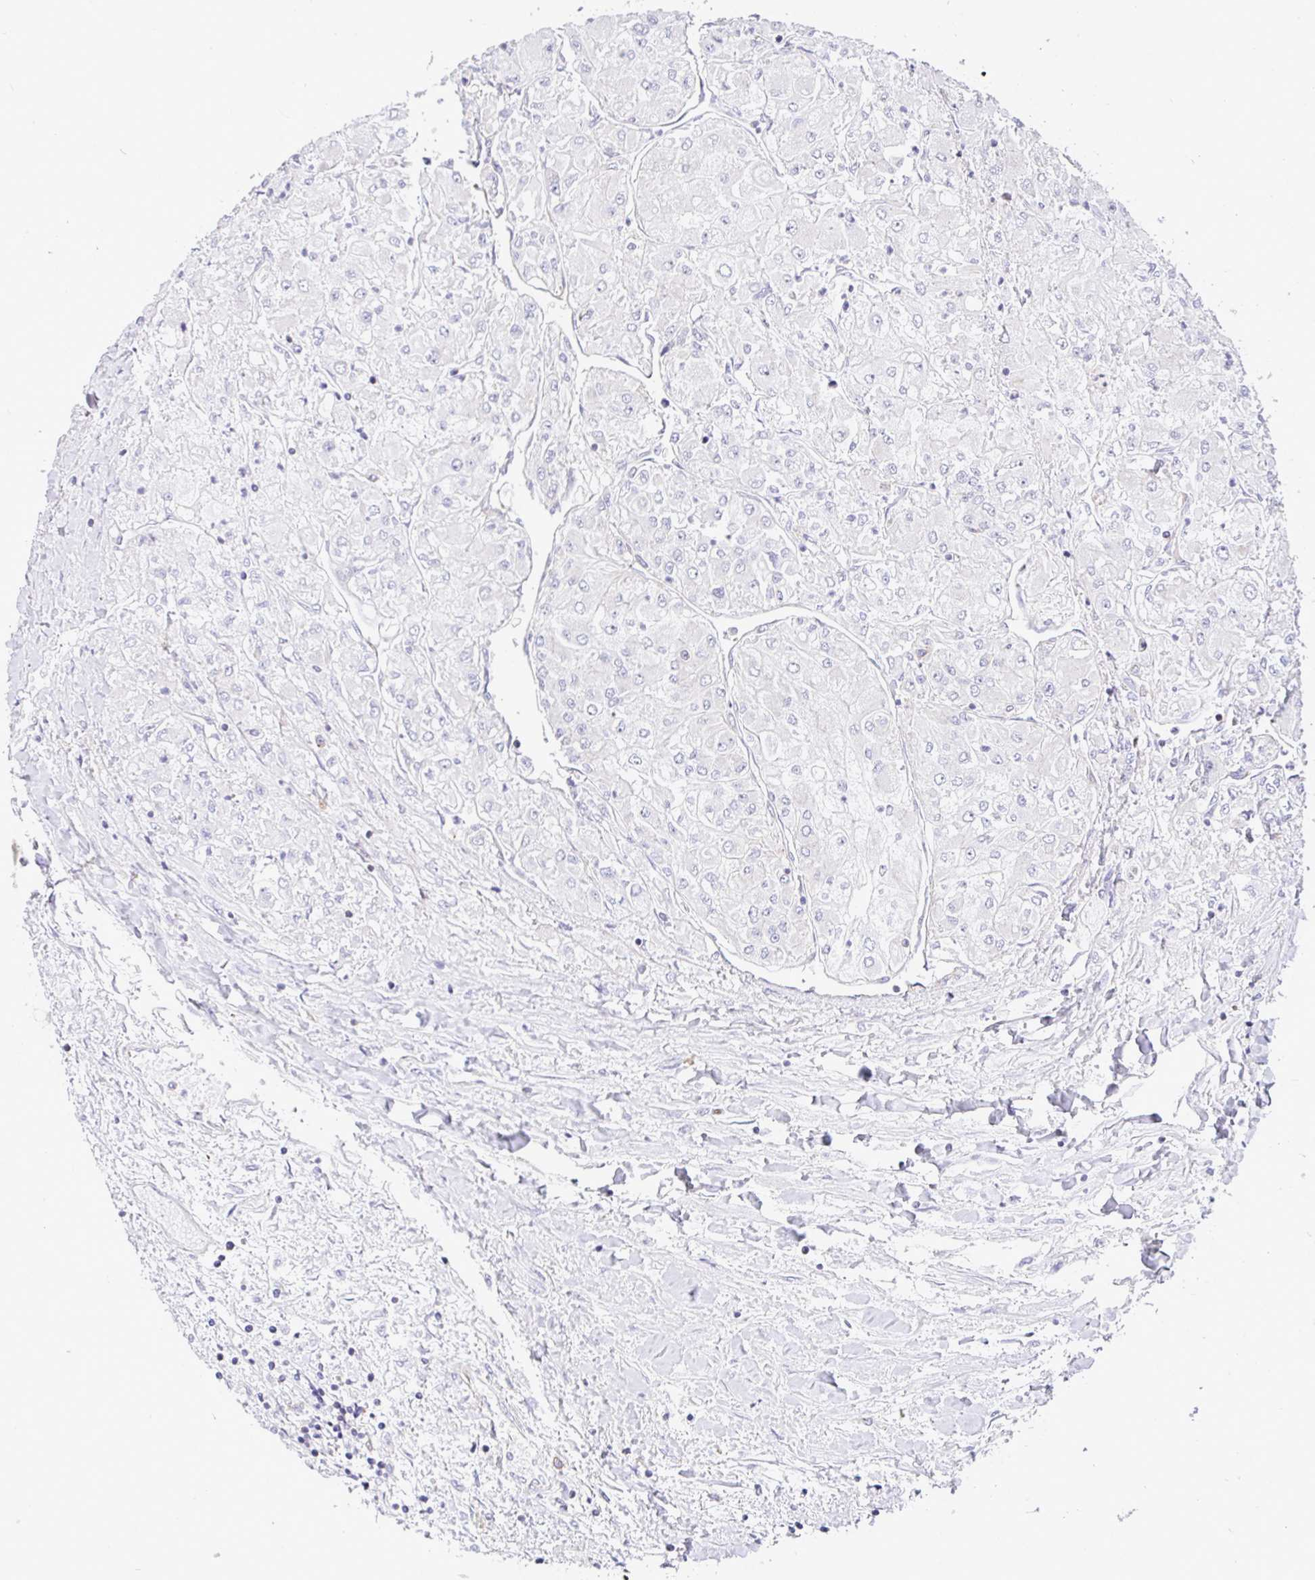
{"staining": {"intensity": "negative", "quantity": "none", "location": "none"}, "tissue": "renal cancer", "cell_type": "Tumor cells", "image_type": "cancer", "snomed": [{"axis": "morphology", "description": "Adenocarcinoma, NOS"}, {"axis": "topography", "description": "Kidney"}], "caption": "High magnification brightfield microscopy of renal cancer stained with DAB (3,3'-diaminobenzidine) (brown) and counterstained with hematoxylin (blue): tumor cells show no significant expression.", "gene": "GFPT2", "patient": {"sex": "male", "age": 80}}